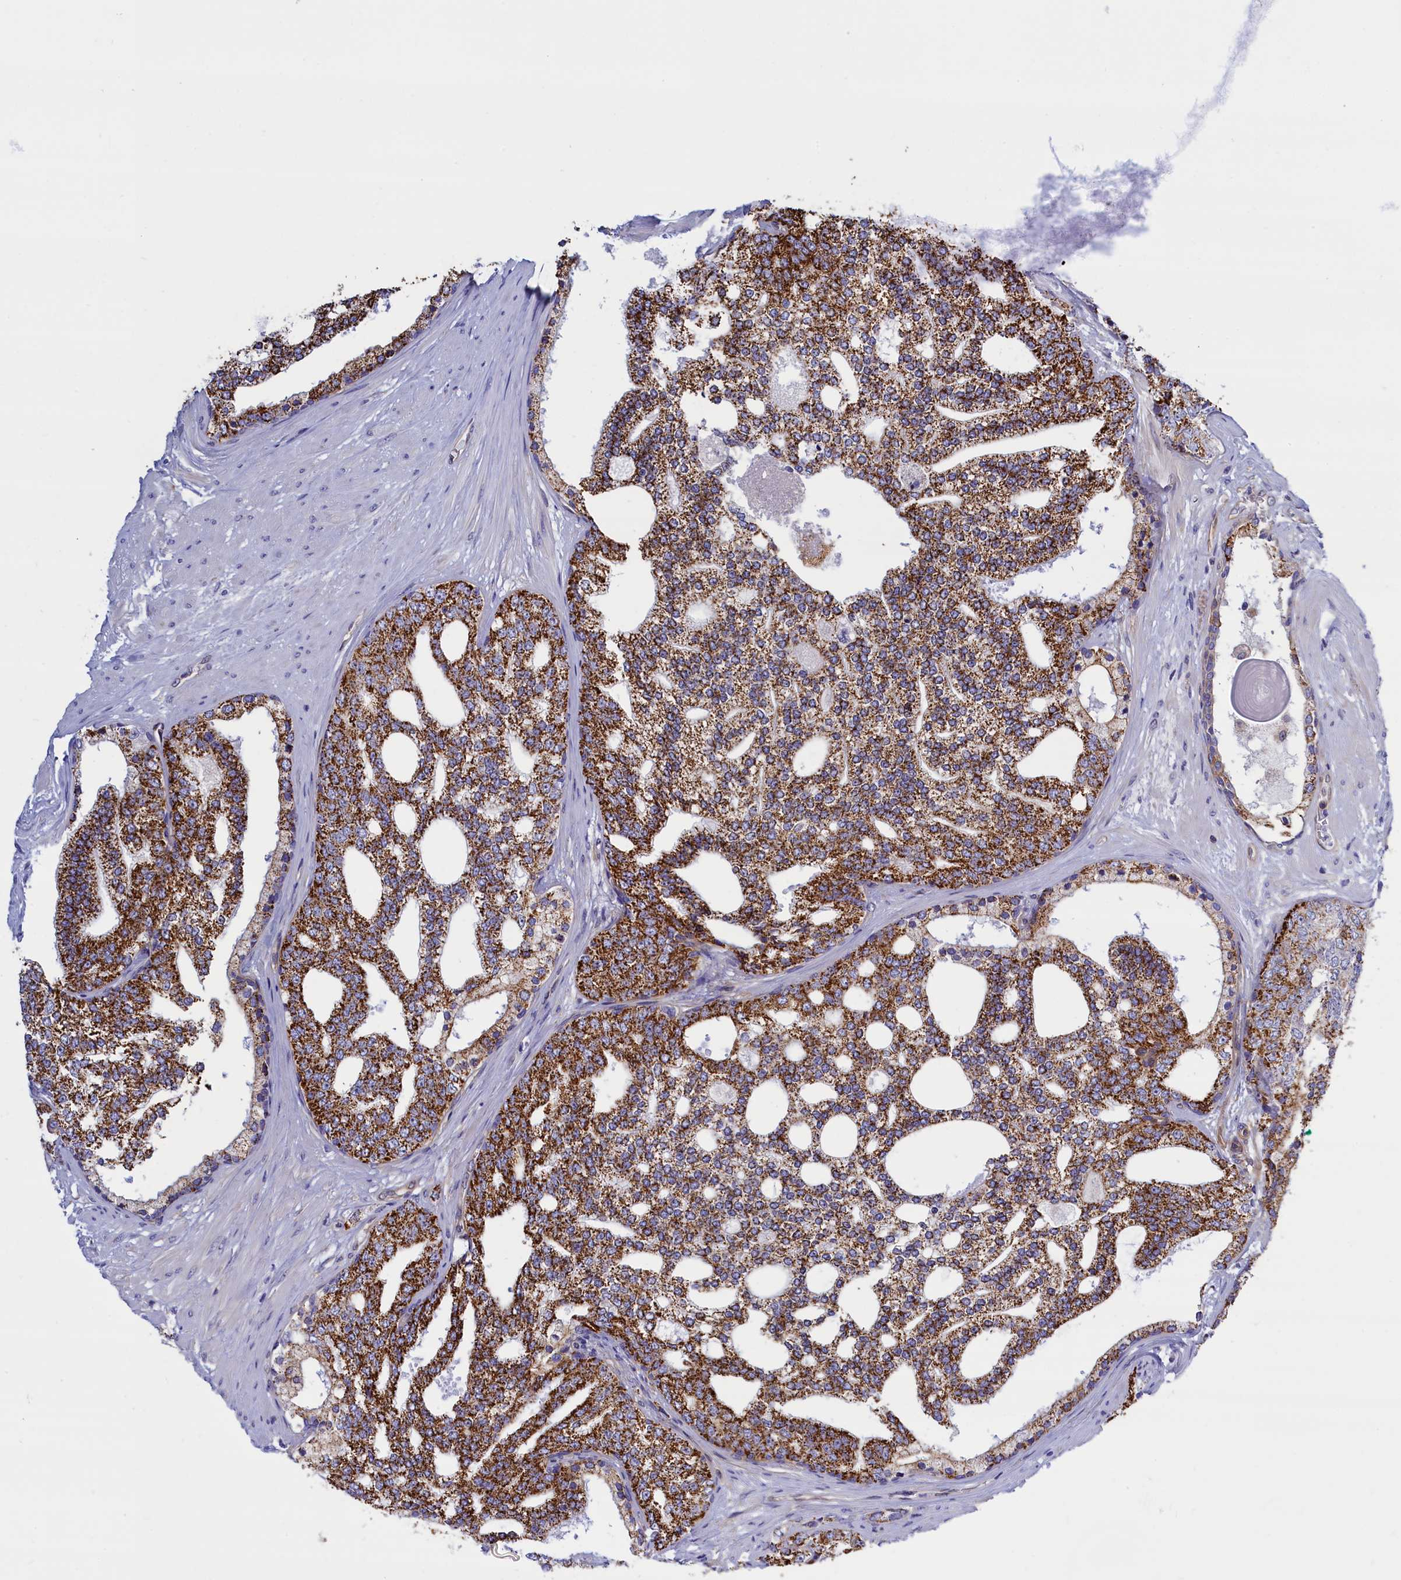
{"staining": {"intensity": "strong", "quantity": ">75%", "location": "cytoplasmic/membranous"}, "tissue": "prostate cancer", "cell_type": "Tumor cells", "image_type": "cancer", "snomed": [{"axis": "morphology", "description": "Adenocarcinoma, High grade"}, {"axis": "topography", "description": "Prostate"}], "caption": "IHC (DAB) staining of human prostate cancer shows strong cytoplasmic/membranous protein staining in about >75% of tumor cells. (brown staining indicates protein expression, while blue staining denotes nuclei).", "gene": "ABCC12", "patient": {"sex": "male", "age": 64}}